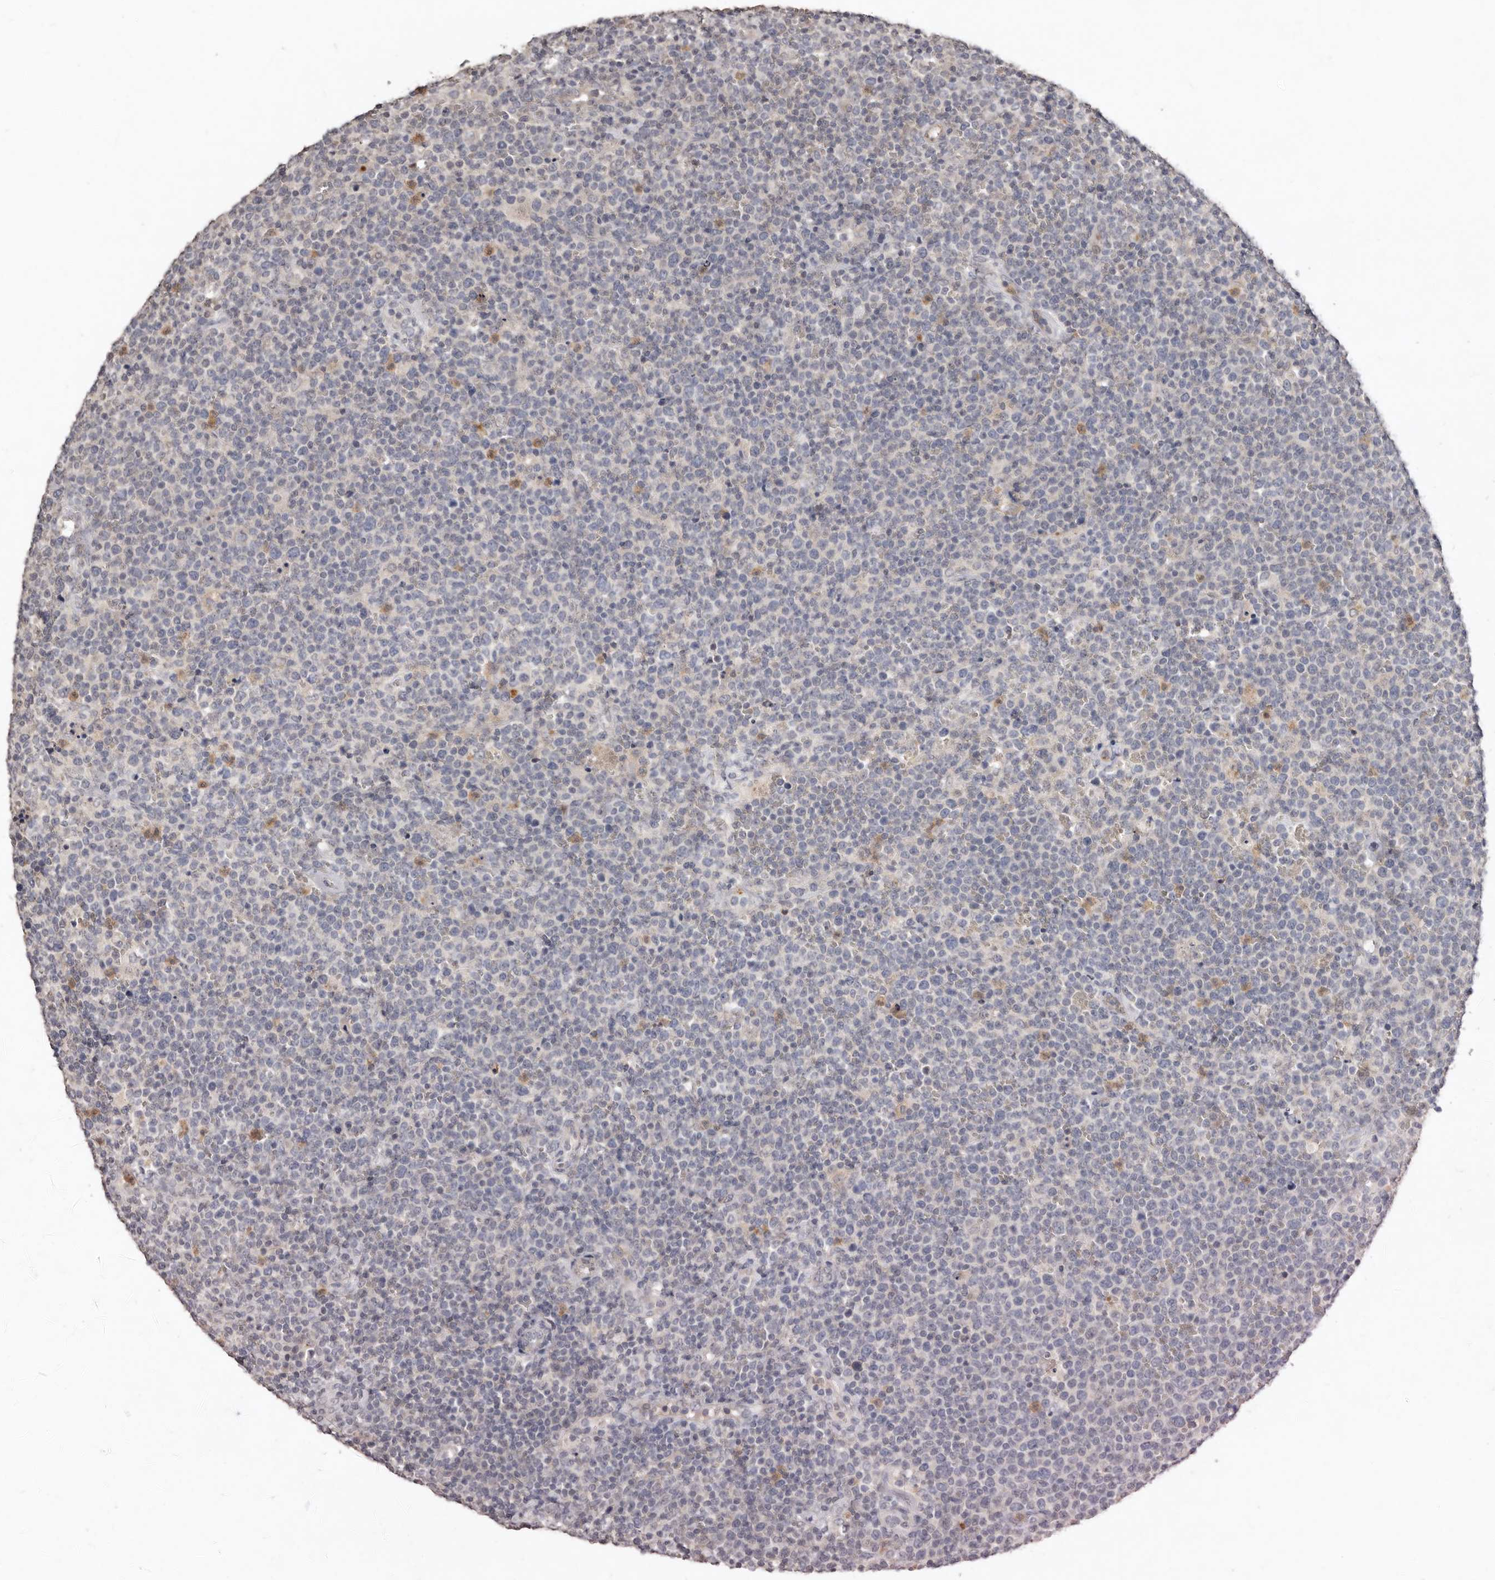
{"staining": {"intensity": "negative", "quantity": "none", "location": "none"}, "tissue": "lymphoma", "cell_type": "Tumor cells", "image_type": "cancer", "snomed": [{"axis": "morphology", "description": "Malignant lymphoma, non-Hodgkin's type, High grade"}, {"axis": "topography", "description": "Lymph node"}], "caption": "Photomicrograph shows no protein positivity in tumor cells of lymphoma tissue. (Stains: DAB (3,3'-diaminobenzidine) IHC with hematoxylin counter stain, Microscopy: brightfield microscopy at high magnification).", "gene": "SULT1E1", "patient": {"sex": "male", "age": 61}}